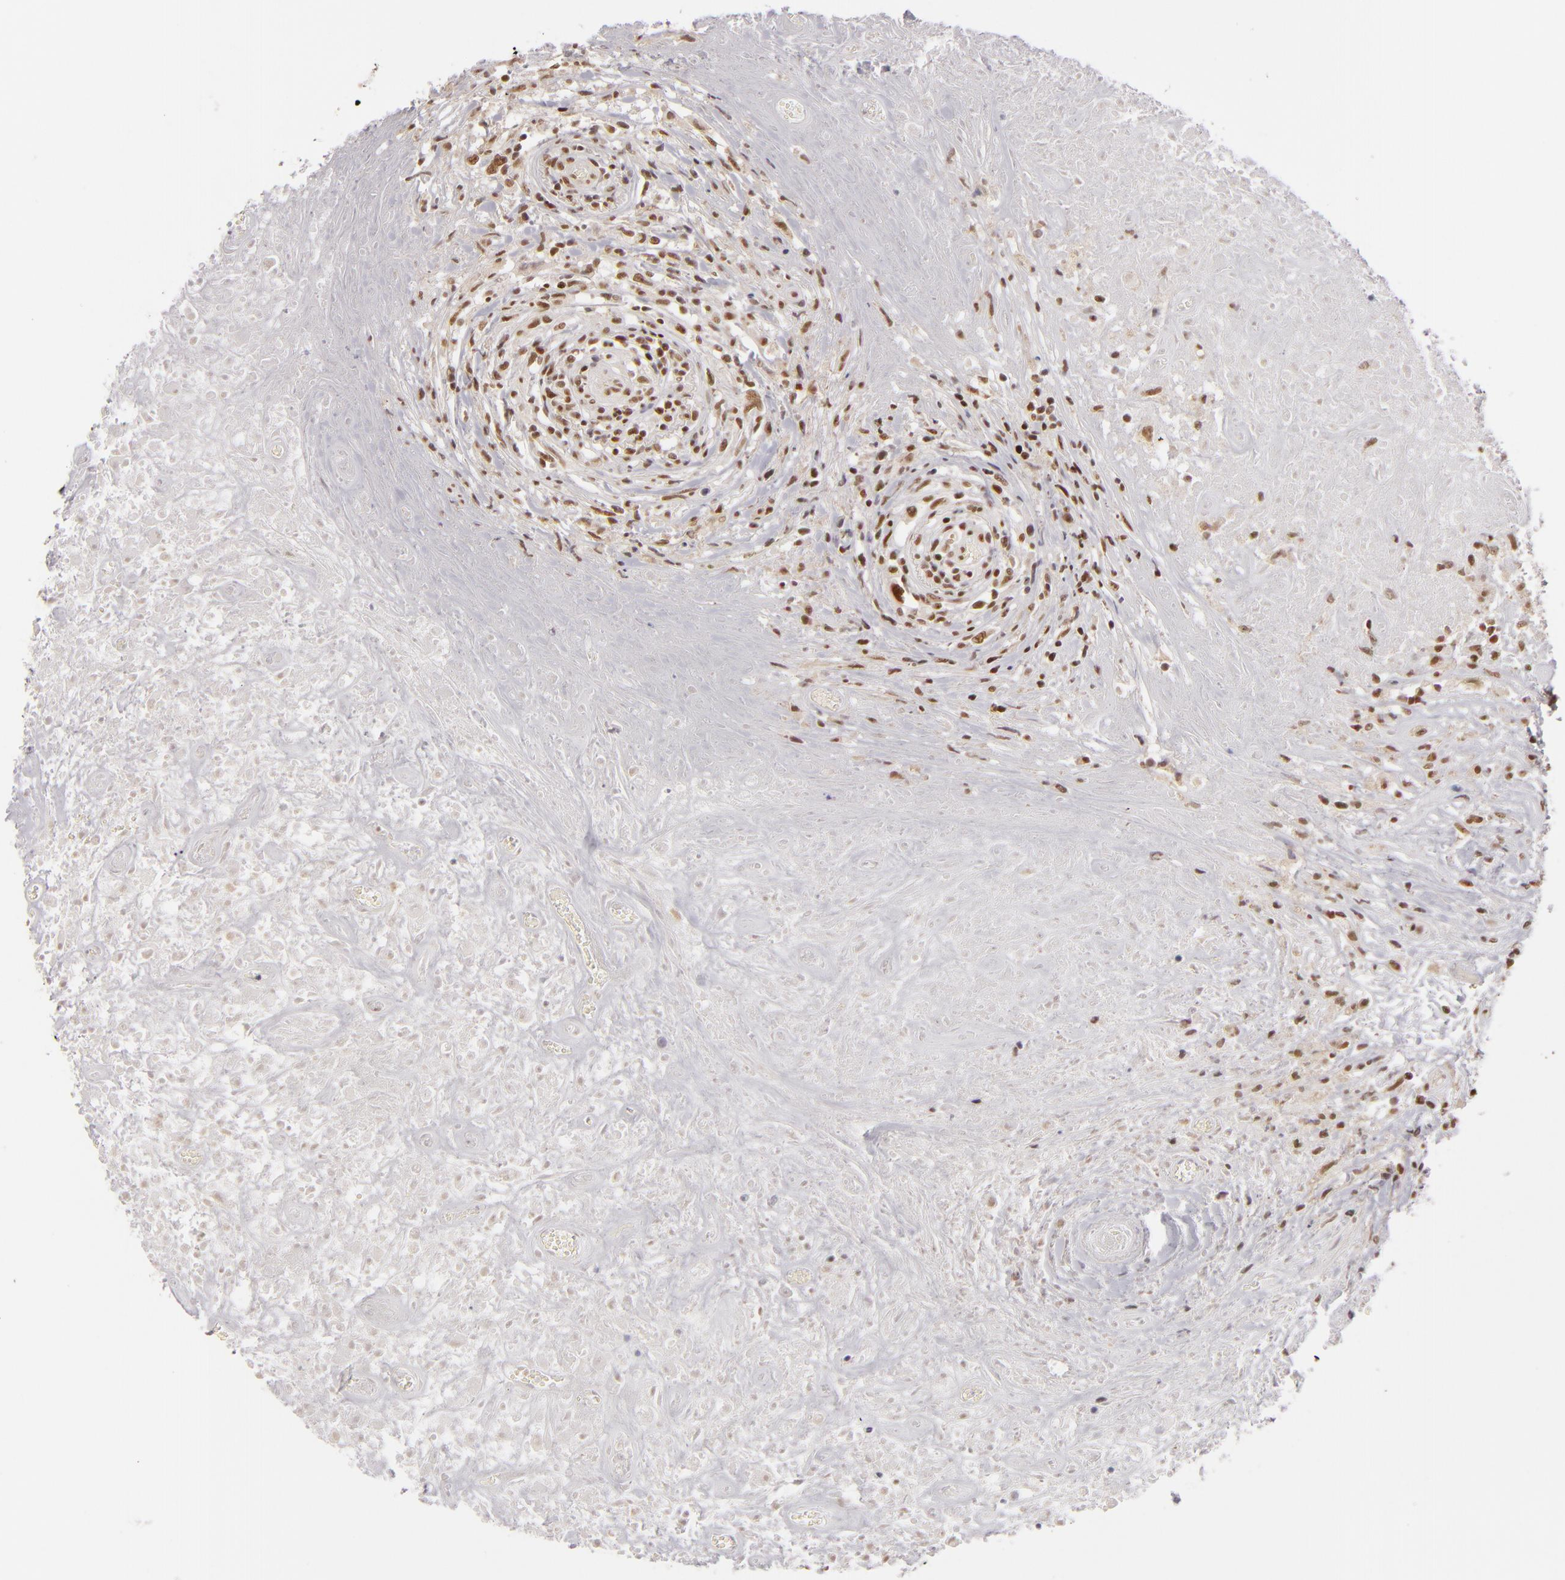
{"staining": {"intensity": "moderate", "quantity": ">75%", "location": "nuclear"}, "tissue": "lymphoma", "cell_type": "Tumor cells", "image_type": "cancer", "snomed": [{"axis": "morphology", "description": "Hodgkin's disease, NOS"}, {"axis": "topography", "description": "Lymph node"}], "caption": "This is an image of IHC staining of Hodgkin's disease, which shows moderate positivity in the nuclear of tumor cells.", "gene": "DAXX", "patient": {"sex": "male", "age": 46}}